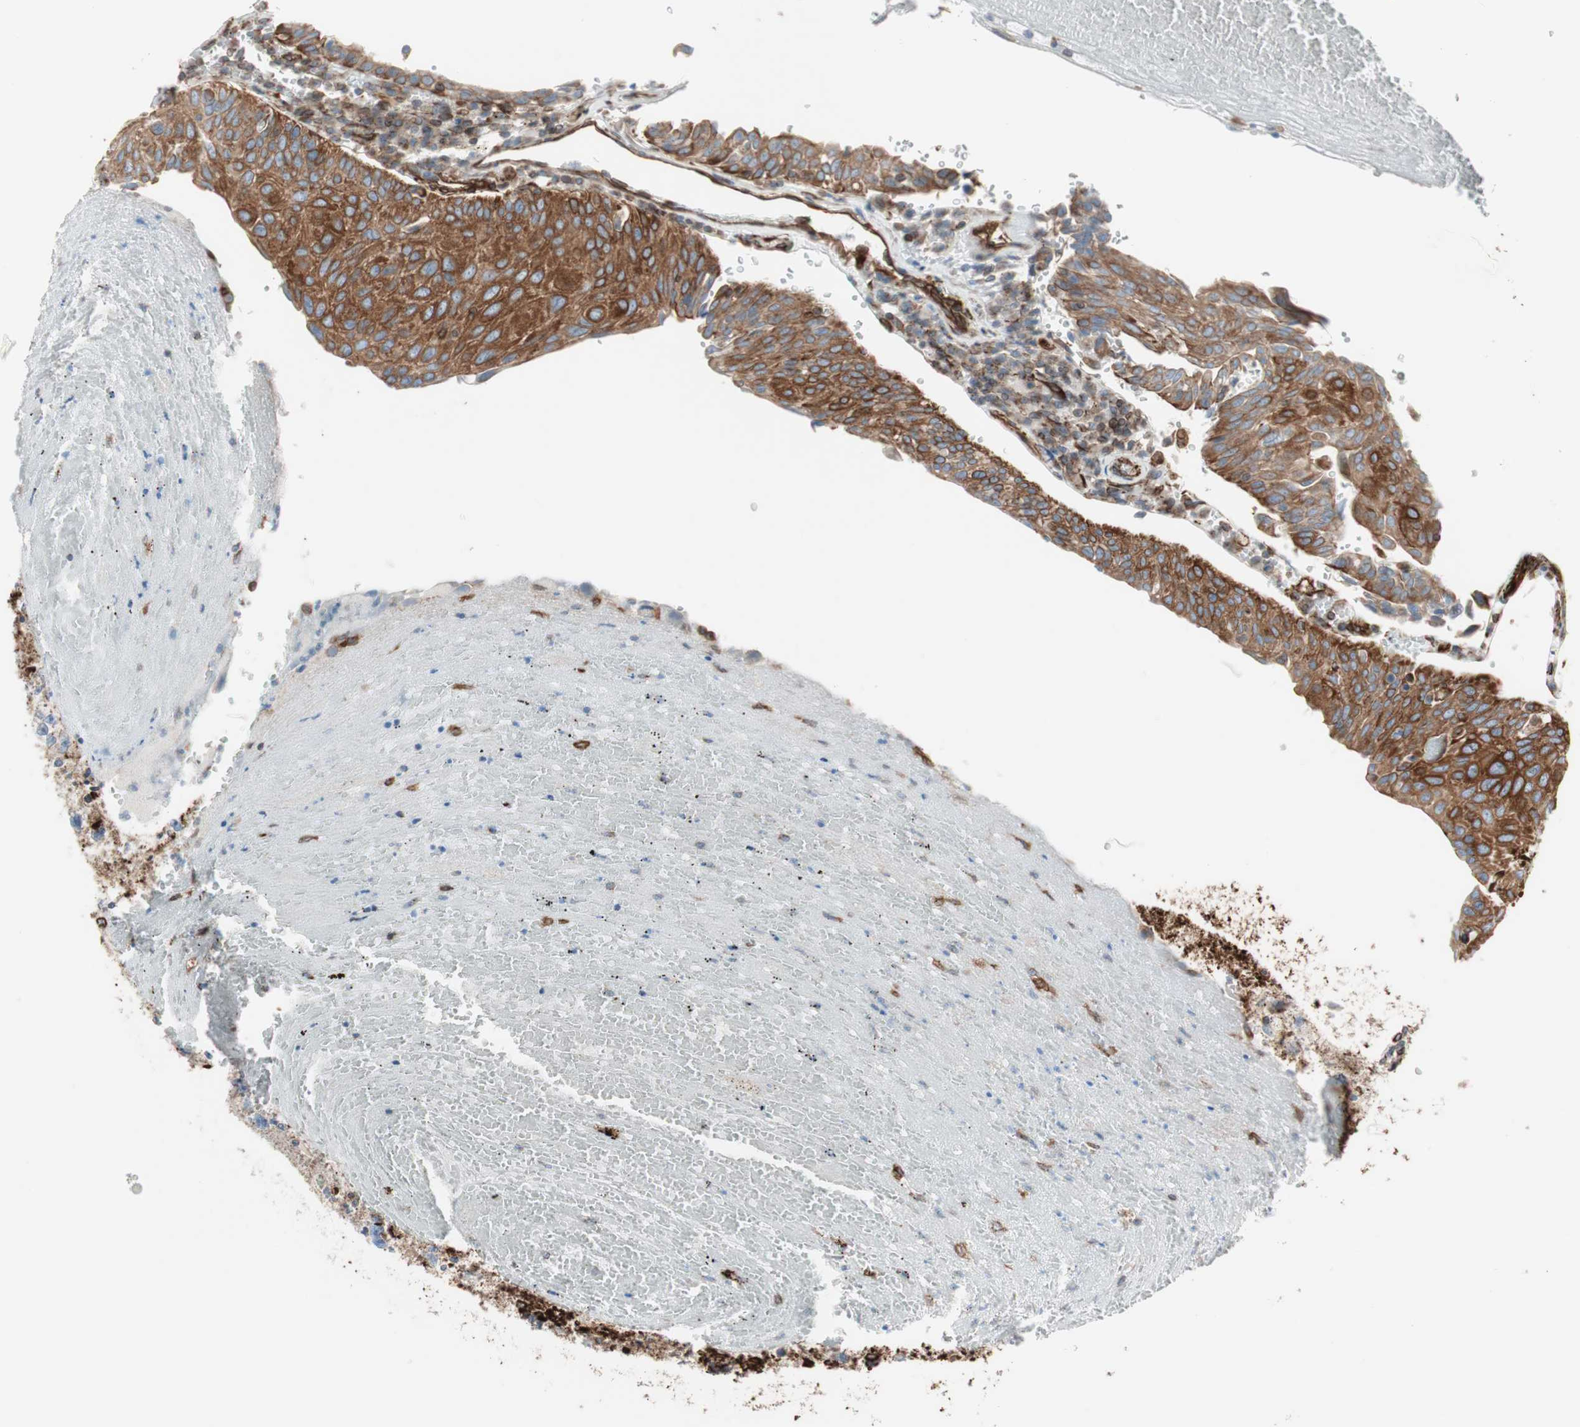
{"staining": {"intensity": "strong", "quantity": ">75%", "location": "cytoplasmic/membranous"}, "tissue": "urothelial cancer", "cell_type": "Tumor cells", "image_type": "cancer", "snomed": [{"axis": "morphology", "description": "Urothelial carcinoma, High grade"}, {"axis": "topography", "description": "Urinary bladder"}], "caption": "Immunohistochemical staining of urothelial cancer reveals high levels of strong cytoplasmic/membranous protein expression in about >75% of tumor cells.", "gene": "TCTA", "patient": {"sex": "male", "age": 66}}